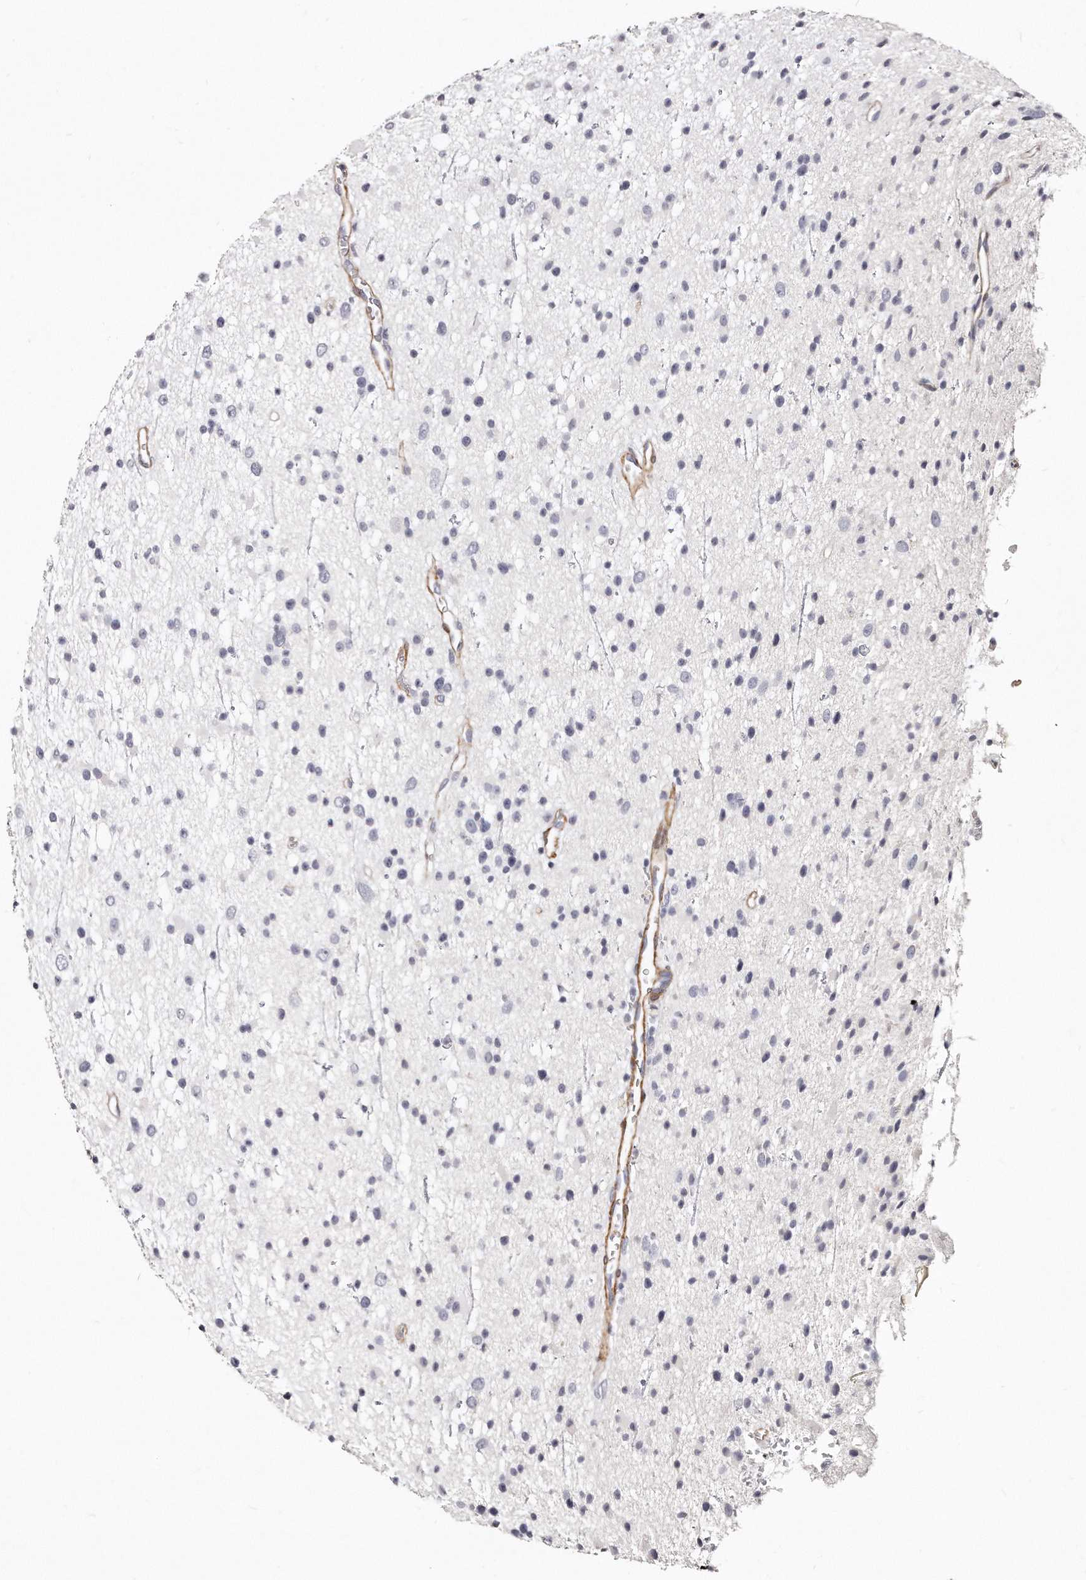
{"staining": {"intensity": "negative", "quantity": "none", "location": "none"}, "tissue": "glioma", "cell_type": "Tumor cells", "image_type": "cancer", "snomed": [{"axis": "morphology", "description": "Glioma, malignant, Low grade"}, {"axis": "topography", "description": "Cerebral cortex"}], "caption": "A high-resolution histopathology image shows IHC staining of low-grade glioma (malignant), which exhibits no significant positivity in tumor cells.", "gene": "LMOD1", "patient": {"sex": "female", "age": 39}}